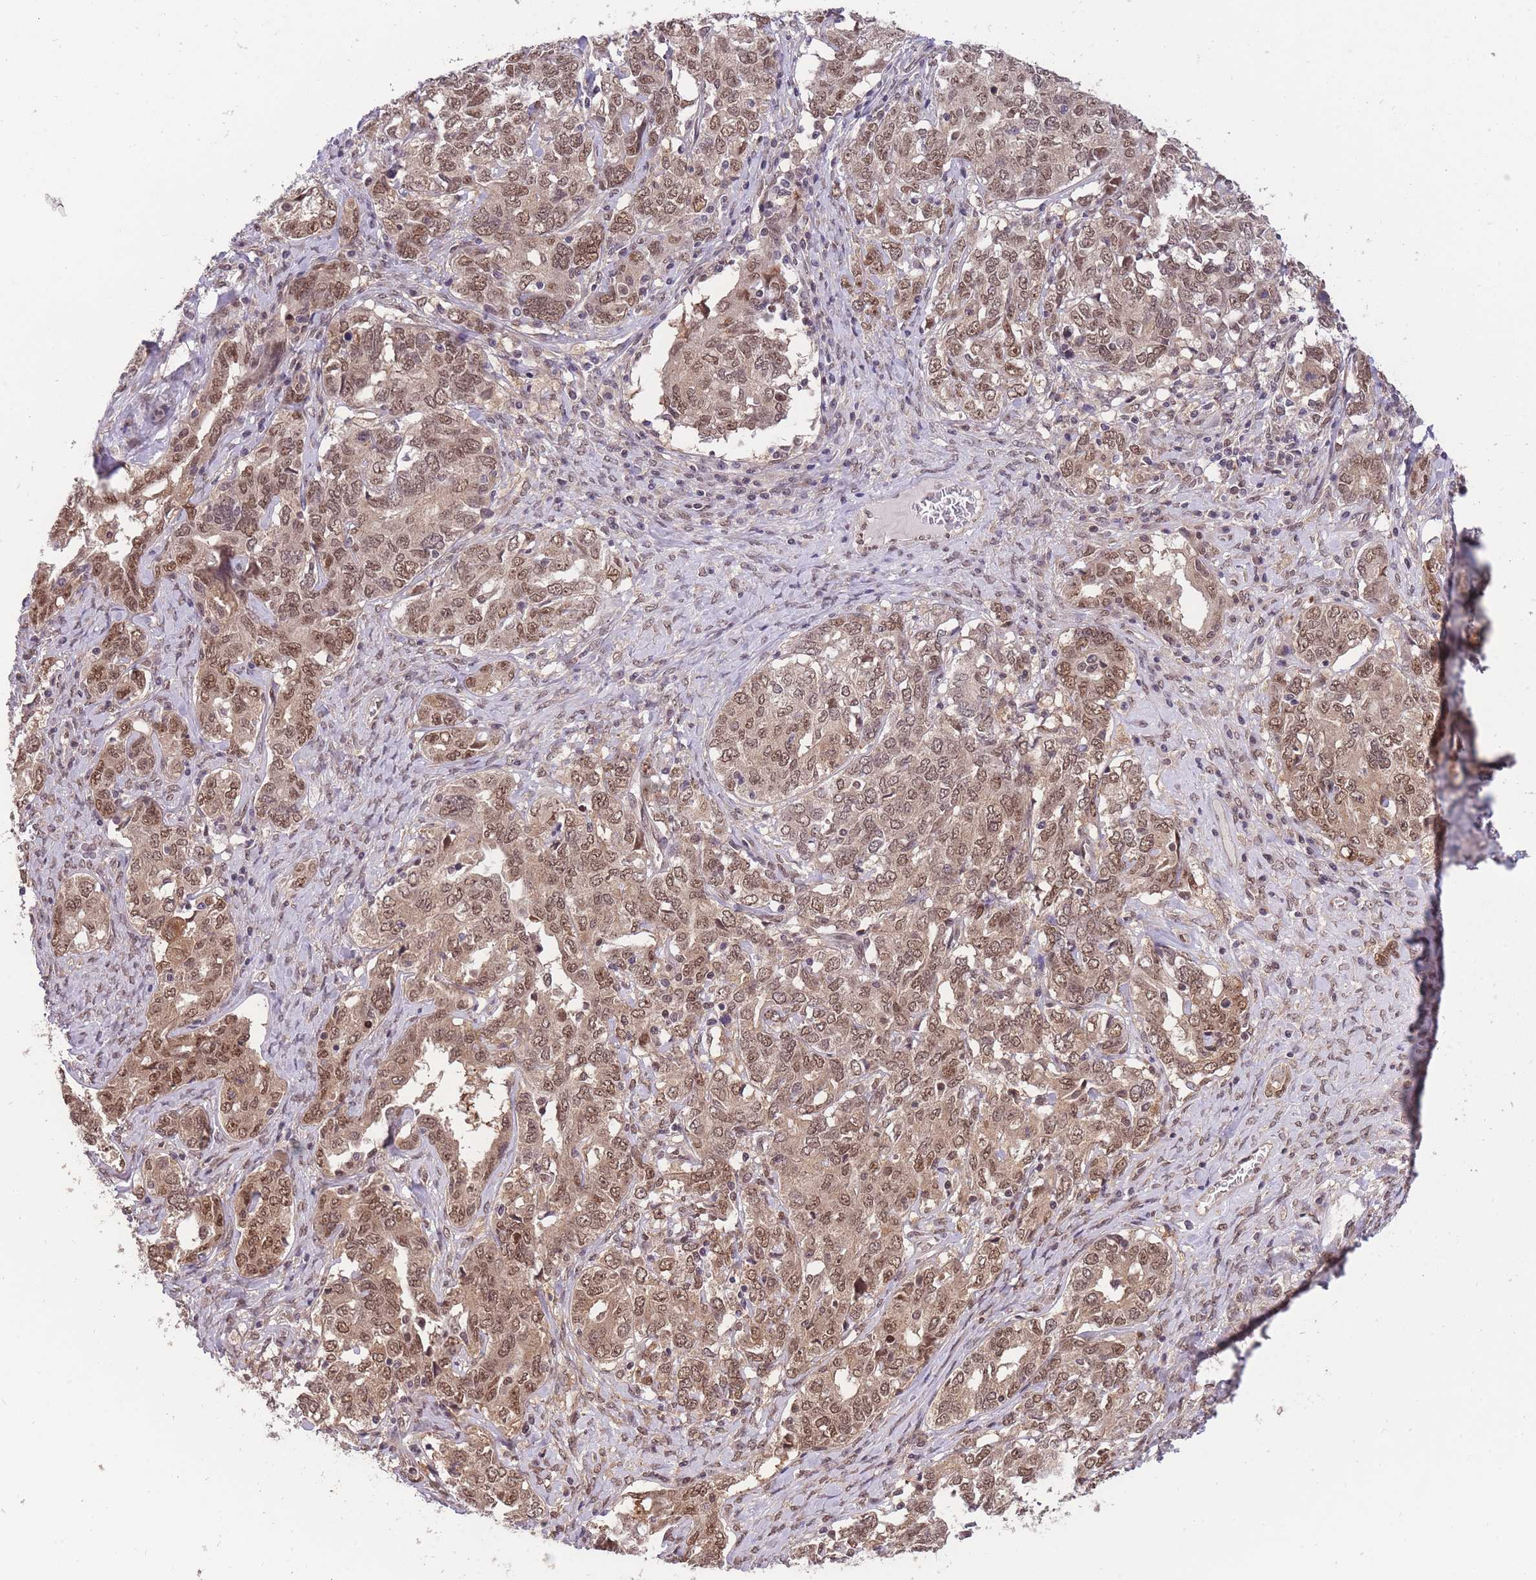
{"staining": {"intensity": "moderate", "quantity": ">75%", "location": "cytoplasmic/membranous,nuclear"}, "tissue": "ovarian cancer", "cell_type": "Tumor cells", "image_type": "cancer", "snomed": [{"axis": "morphology", "description": "Carcinoma, endometroid"}, {"axis": "topography", "description": "Ovary"}], "caption": "The micrograph shows staining of ovarian endometroid carcinoma, revealing moderate cytoplasmic/membranous and nuclear protein staining (brown color) within tumor cells.", "gene": "CDIP1", "patient": {"sex": "female", "age": 62}}